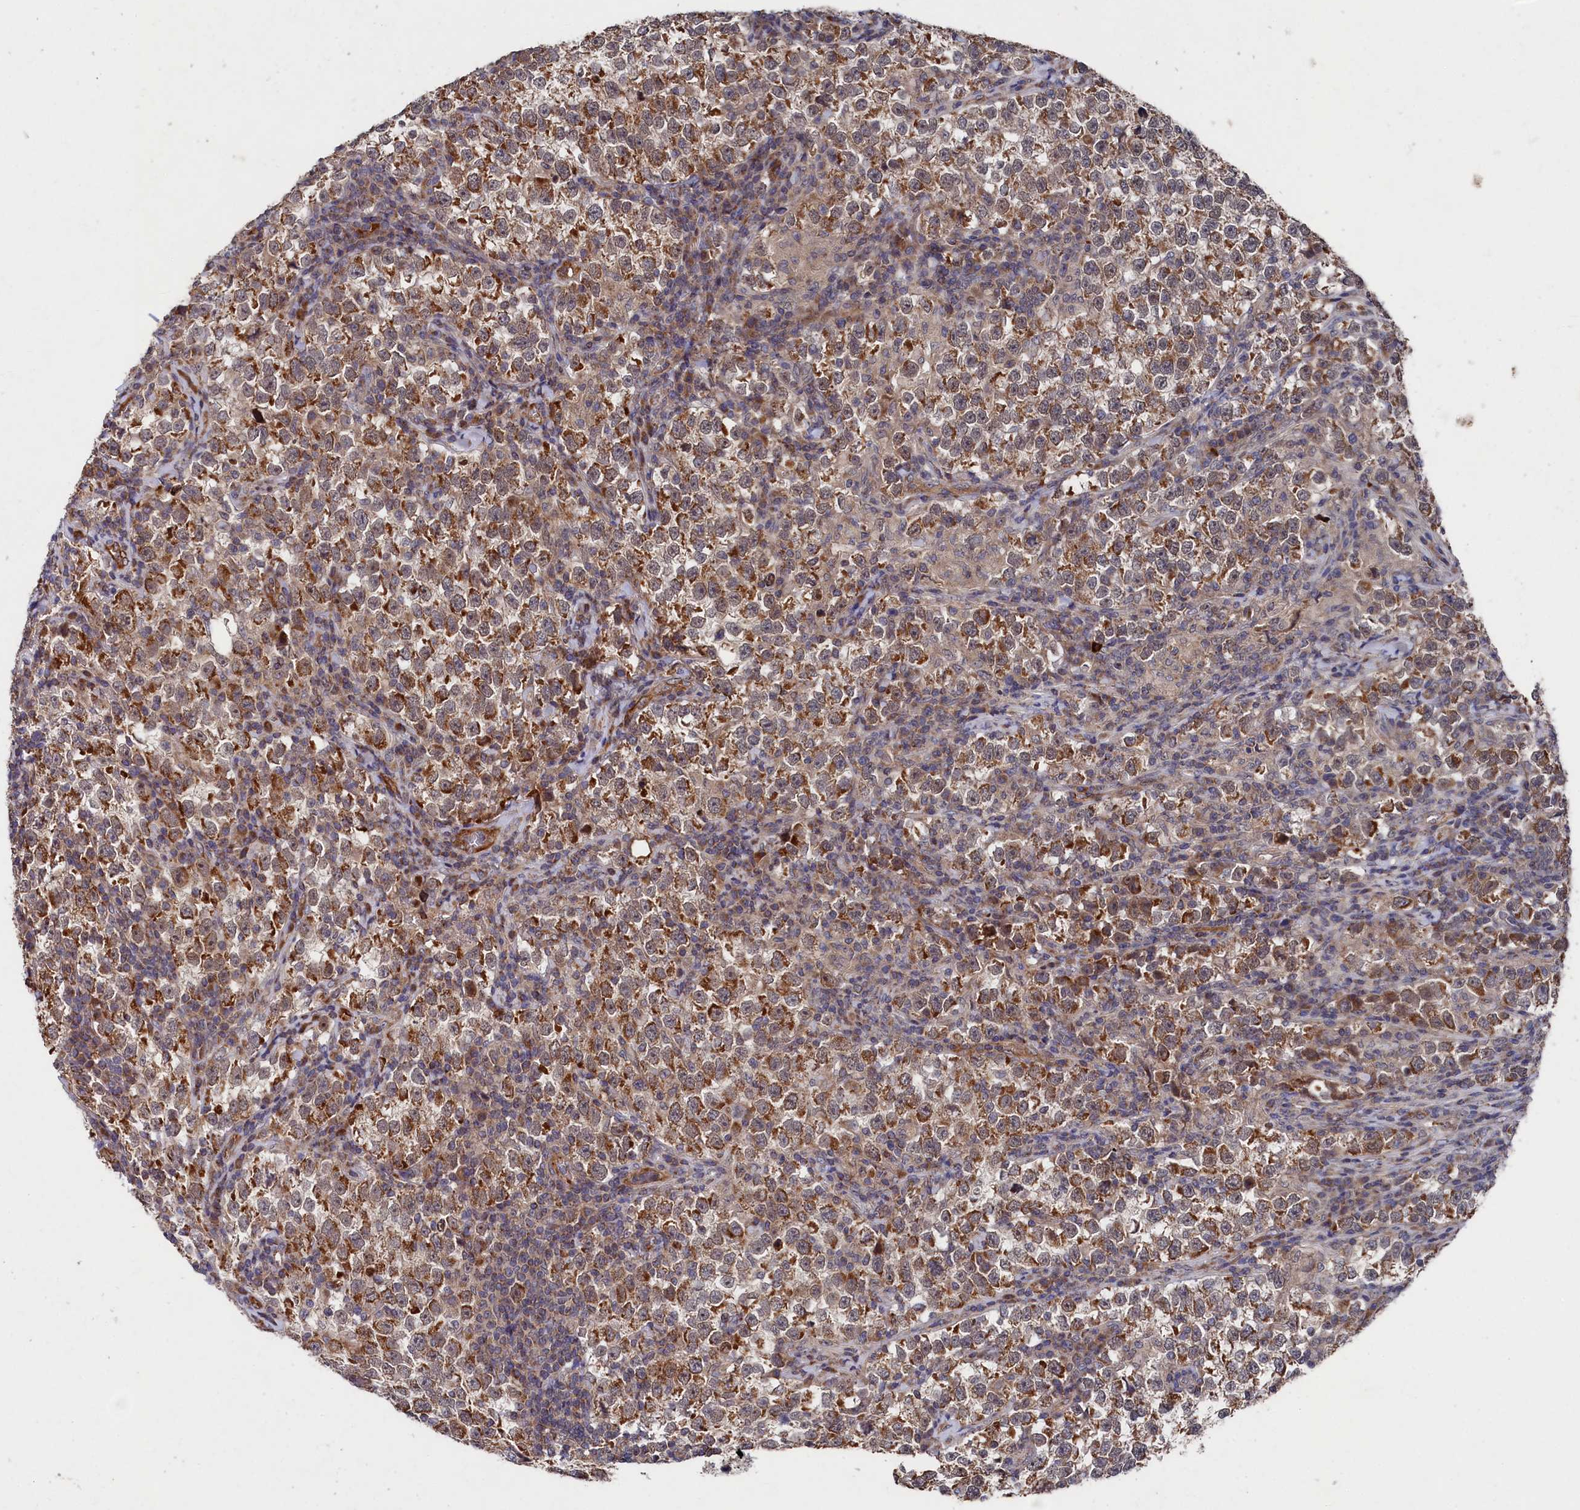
{"staining": {"intensity": "strong", "quantity": ">75%", "location": "cytoplasmic/membranous"}, "tissue": "testis cancer", "cell_type": "Tumor cells", "image_type": "cancer", "snomed": [{"axis": "morphology", "description": "Normal tissue, NOS"}, {"axis": "morphology", "description": "Seminoma, NOS"}, {"axis": "topography", "description": "Testis"}], "caption": "Strong cytoplasmic/membranous positivity is present in about >75% of tumor cells in testis seminoma.", "gene": "SUPV3L1", "patient": {"sex": "male", "age": 43}}